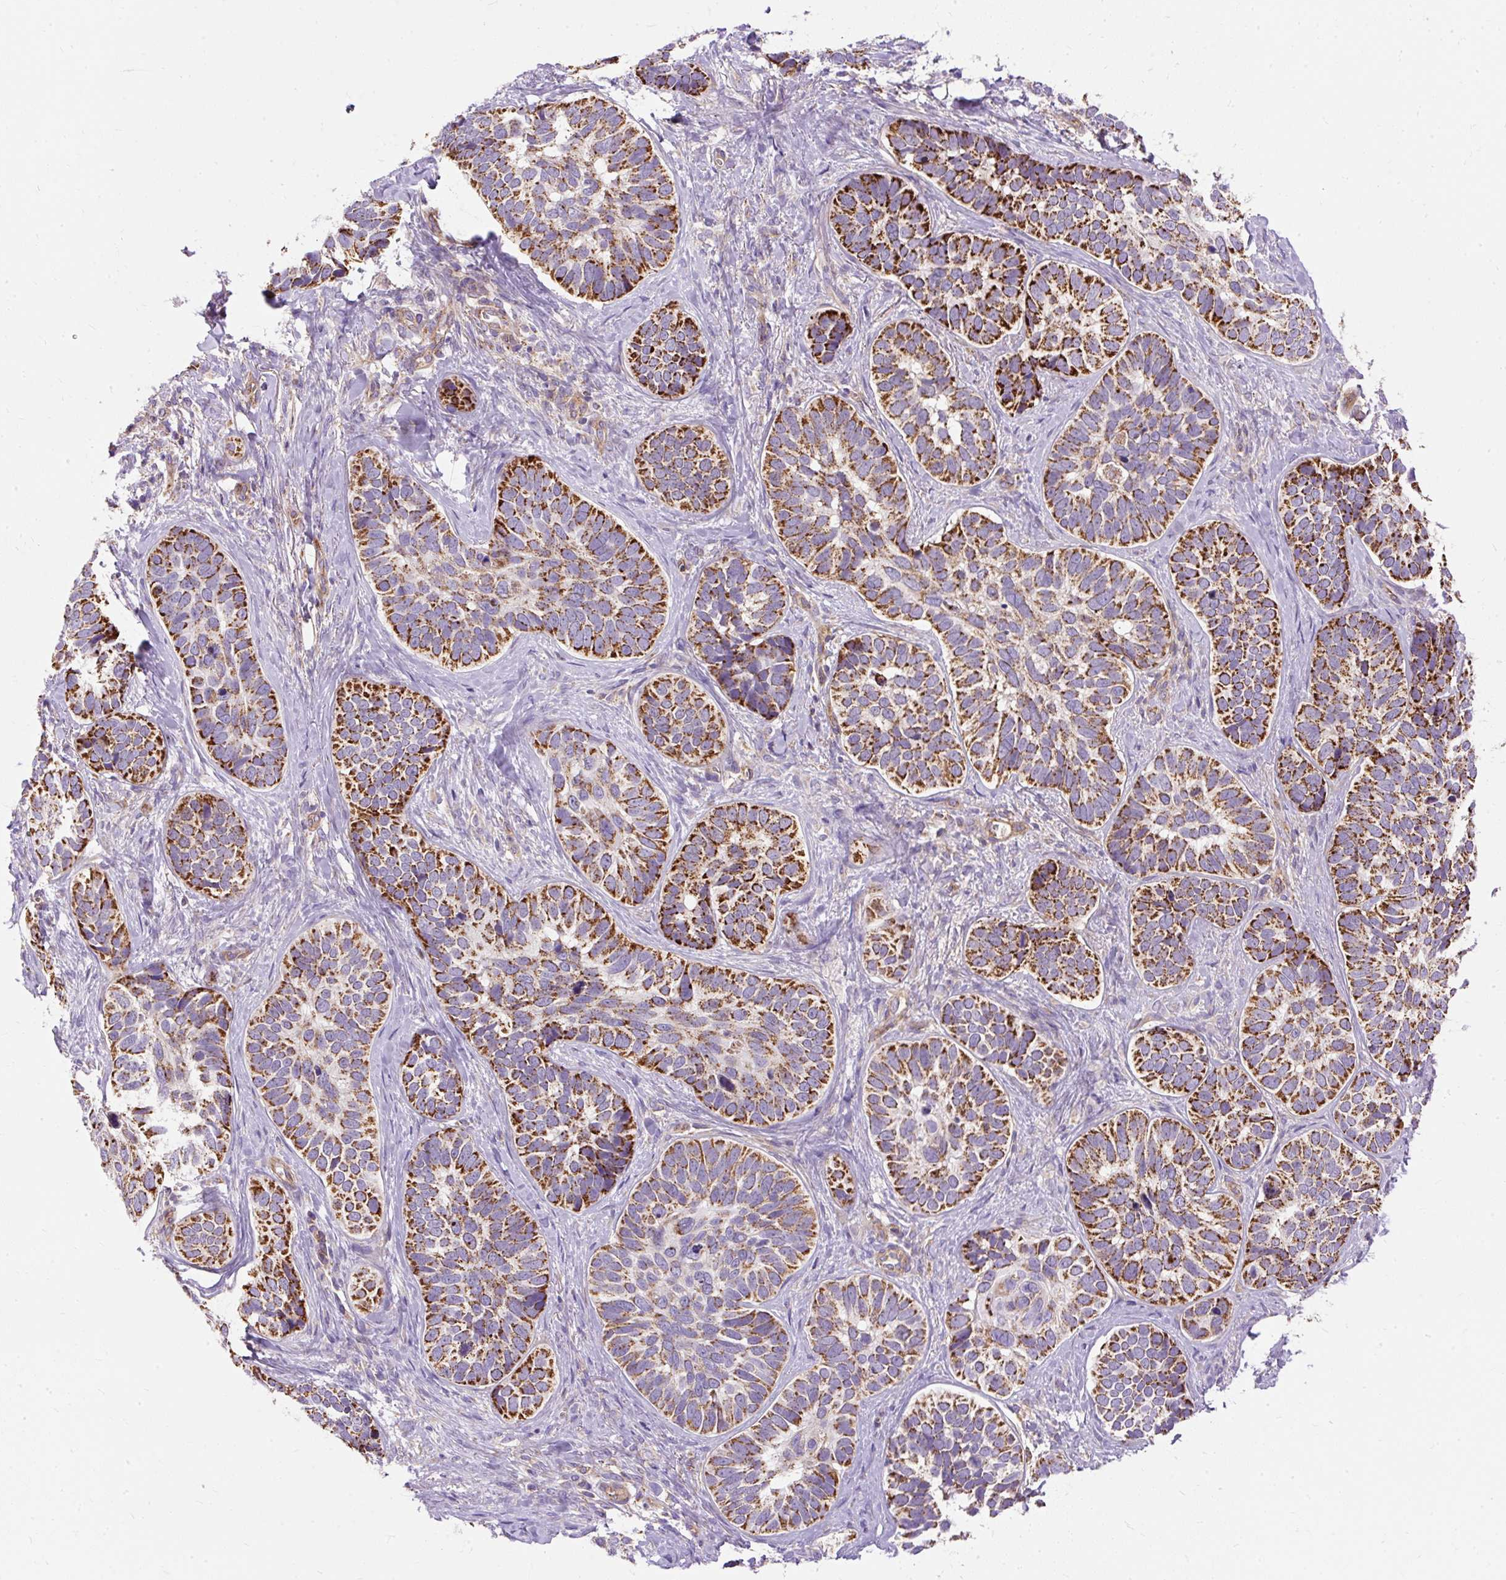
{"staining": {"intensity": "strong", "quantity": ">75%", "location": "cytoplasmic/membranous"}, "tissue": "skin cancer", "cell_type": "Tumor cells", "image_type": "cancer", "snomed": [{"axis": "morphology", "description": "Basal cell carcinoma"}, {"axis": "topography", "description": "Skin"}], "caption": "Immunohistochemical staining of skin cancer (basal cell carcinoma) displays high levels of strong cytoplasmic/membranous expression in about >75% of tumor cells.", "gene": "CEP290", "patient": {"sex": "male", "age": 62}}